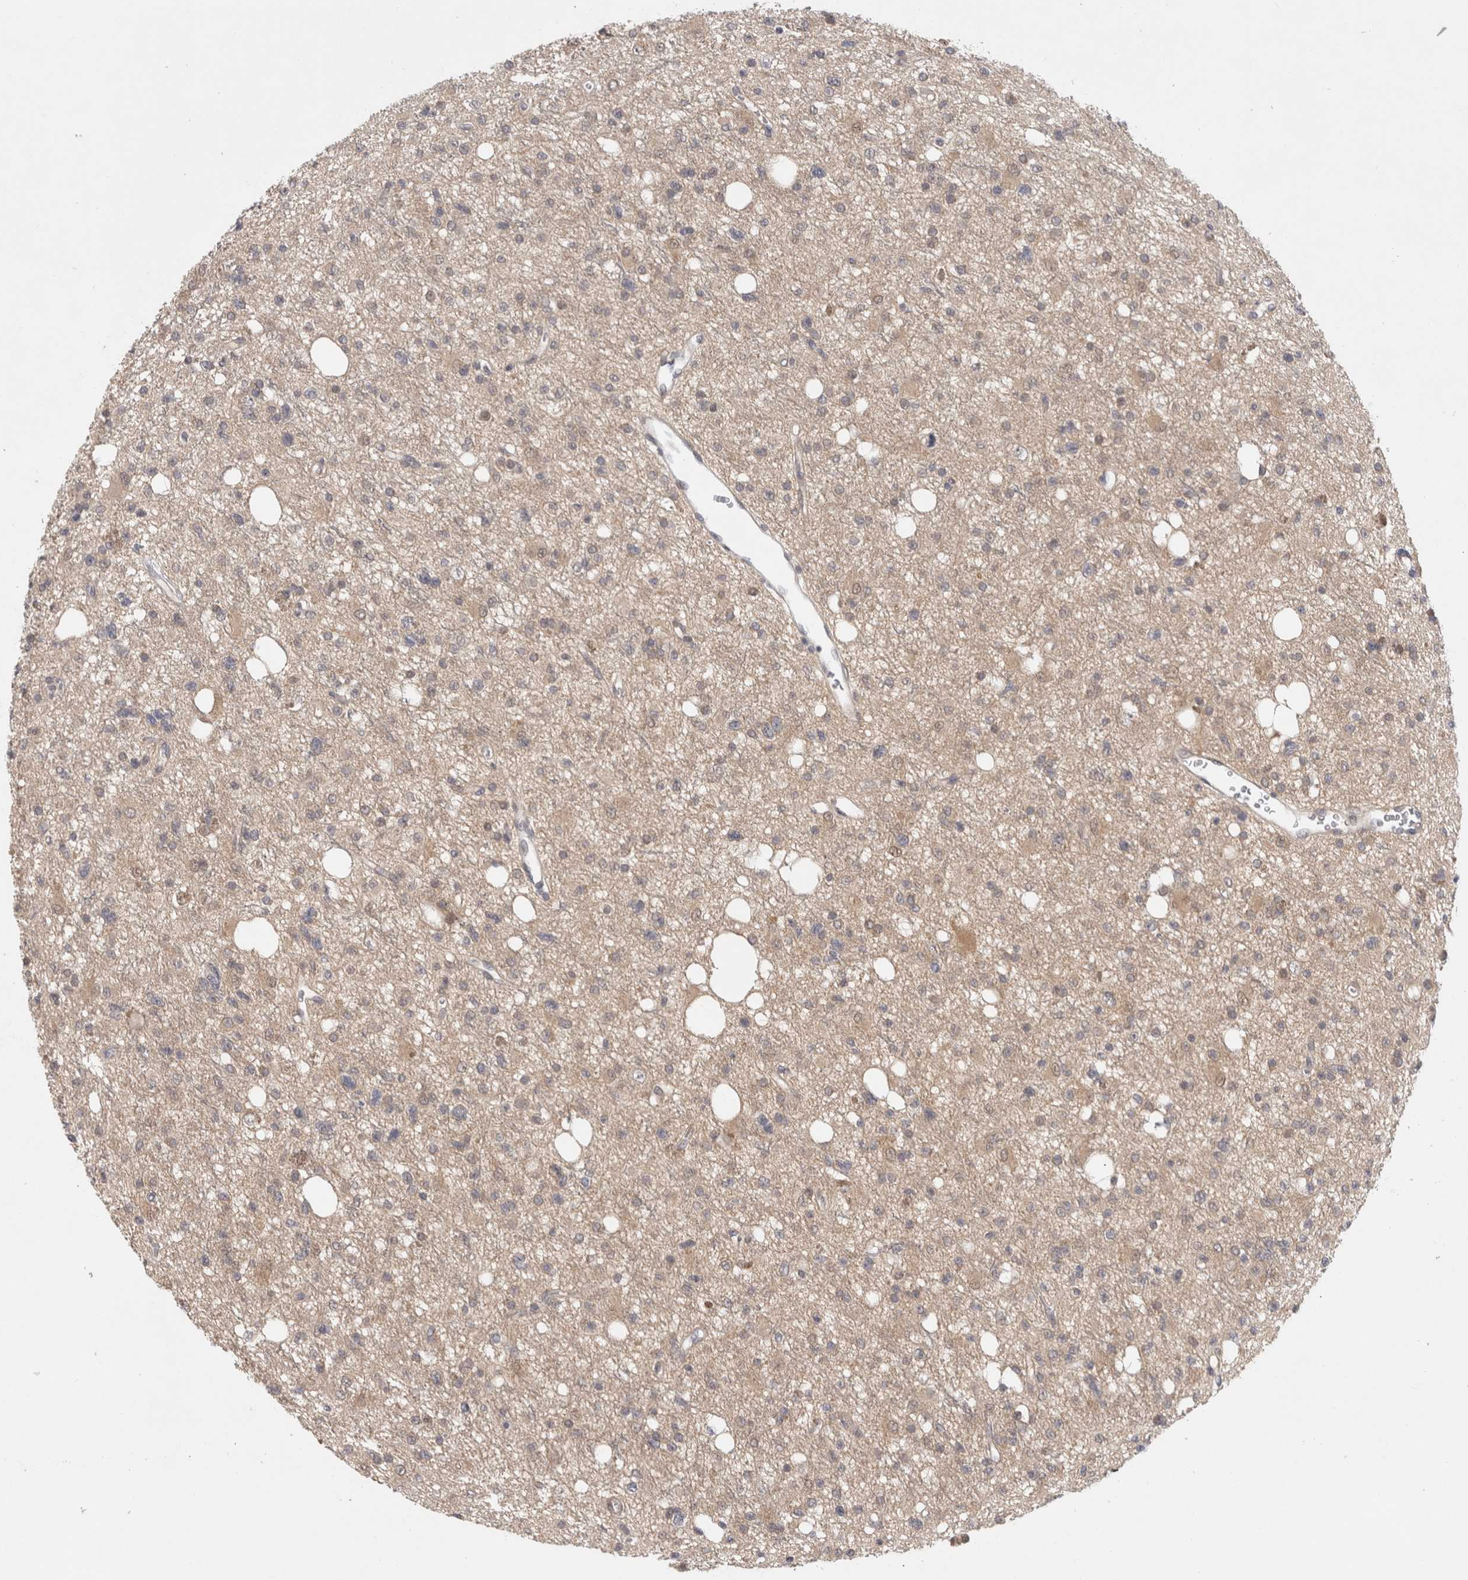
{"staining": {"intensity": "weak", "quantity": "25%-75%", "location": "cytoplasmic/membranous,nuclear"}, "tissue": "glioma", "cell_type": "Tumor cells", "image_type": "cancer", "snomed": [{"axis": "morphology", "description": "Glioma, malignant, High grade"}, {"axis": "topography", "description": "Brain"}], "caption": "The histopathology image demonstrates staining of glioma, revealing weak cytoplasmic/membranous and nuclear protein expression (brown color) within tumor cells.", "gene": "ZNF318", "patient": {"sex": "female", "age": 62}}